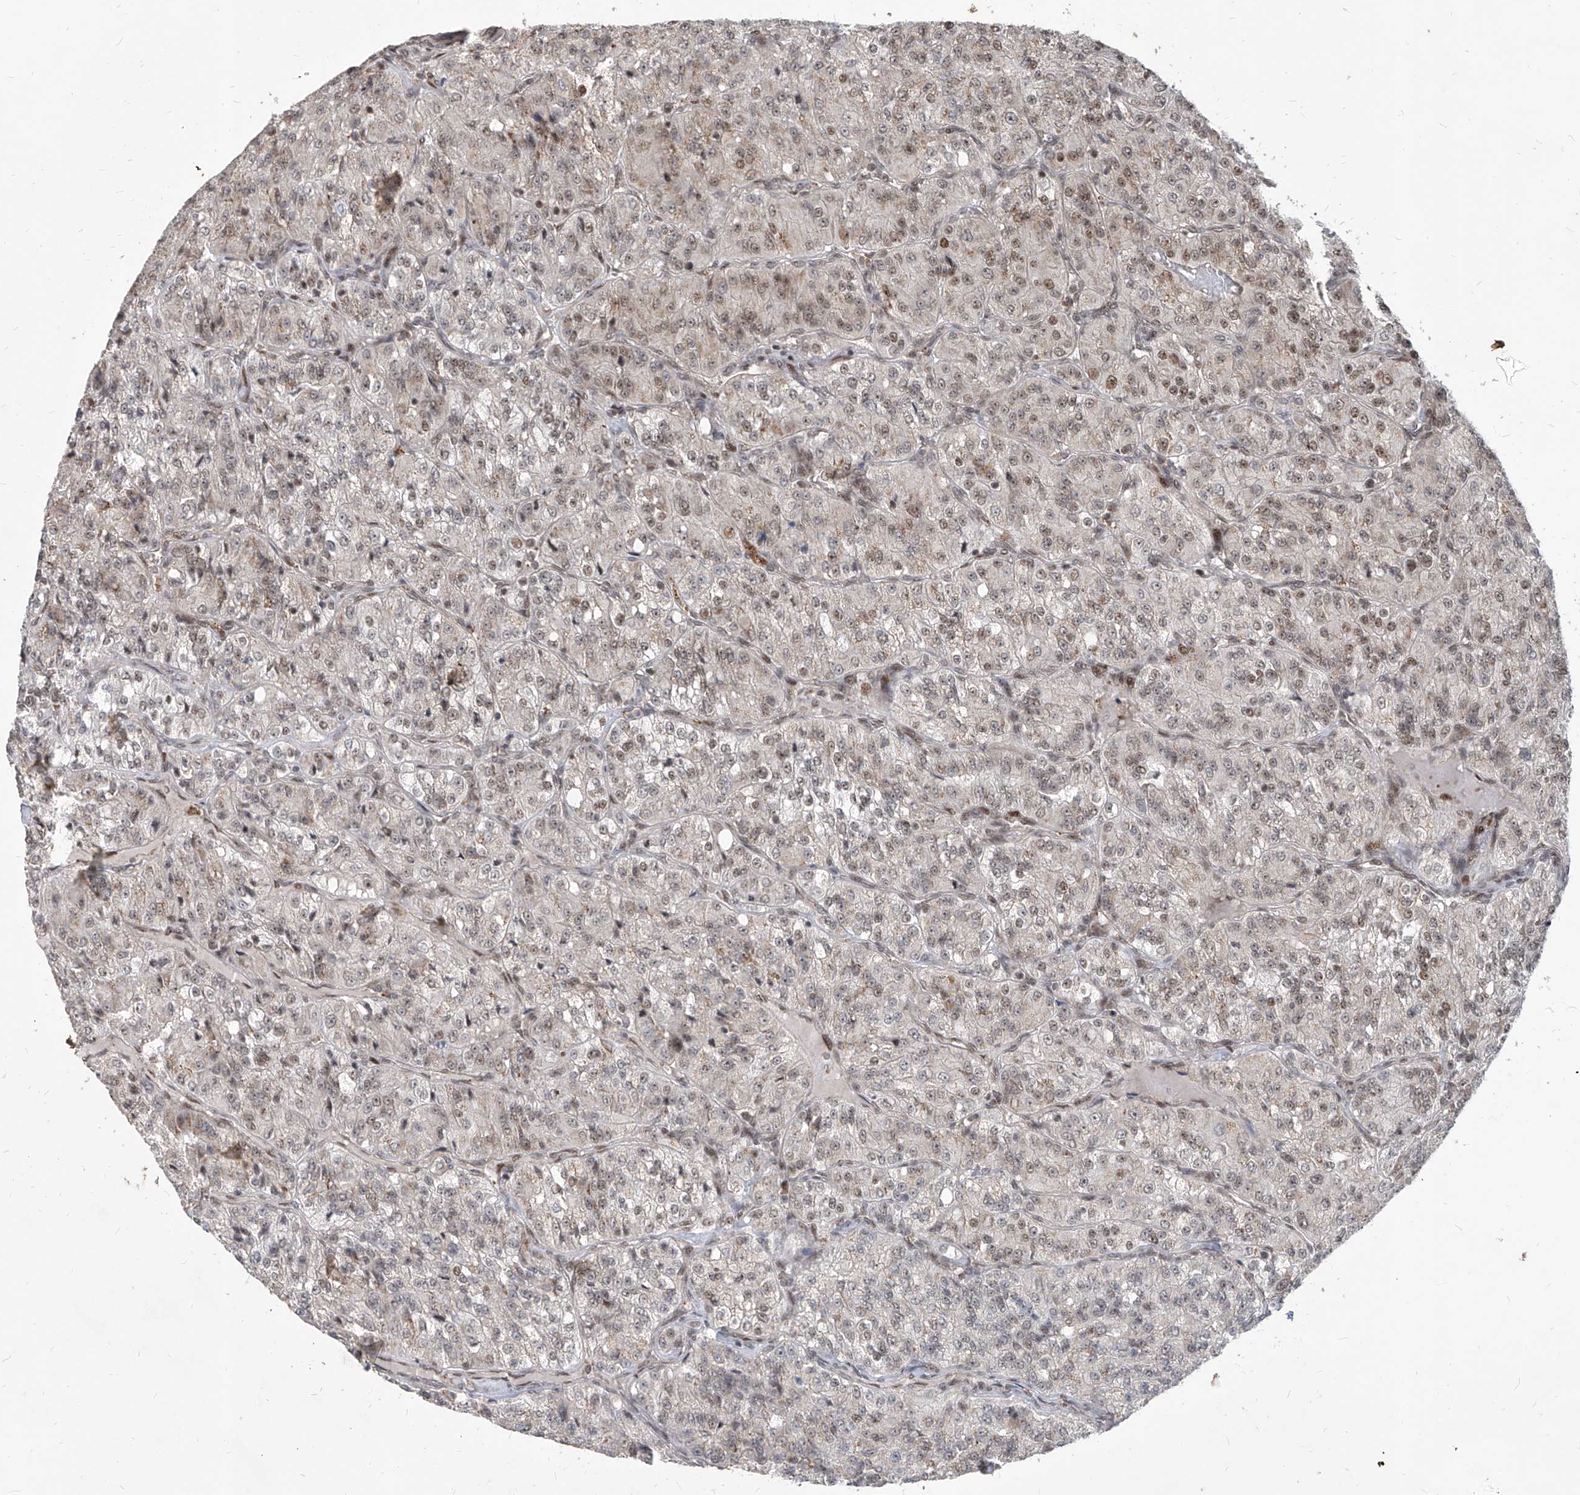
{"staining": {"intensity": "moderate", "quantity": "<25%", "location": "nuclear"}, "tissue": "renal cancer", "cell_type": "Tumor cells", "image_type": "cancer", "snomed": [{"axis": "morphology", "description": "Adenocarcinoma, NOS"}, {"axis": "topography", "description": "Kidney"}], "caption": "Immunohistochemical staining of human renal adenocarcinoma reveals moderate nuclear protein expression in approximately <25% of tumor cells. Nuclei are stained in blue.", "gene": "IRF2", "patient": {"sex": "female", "age": 63}}